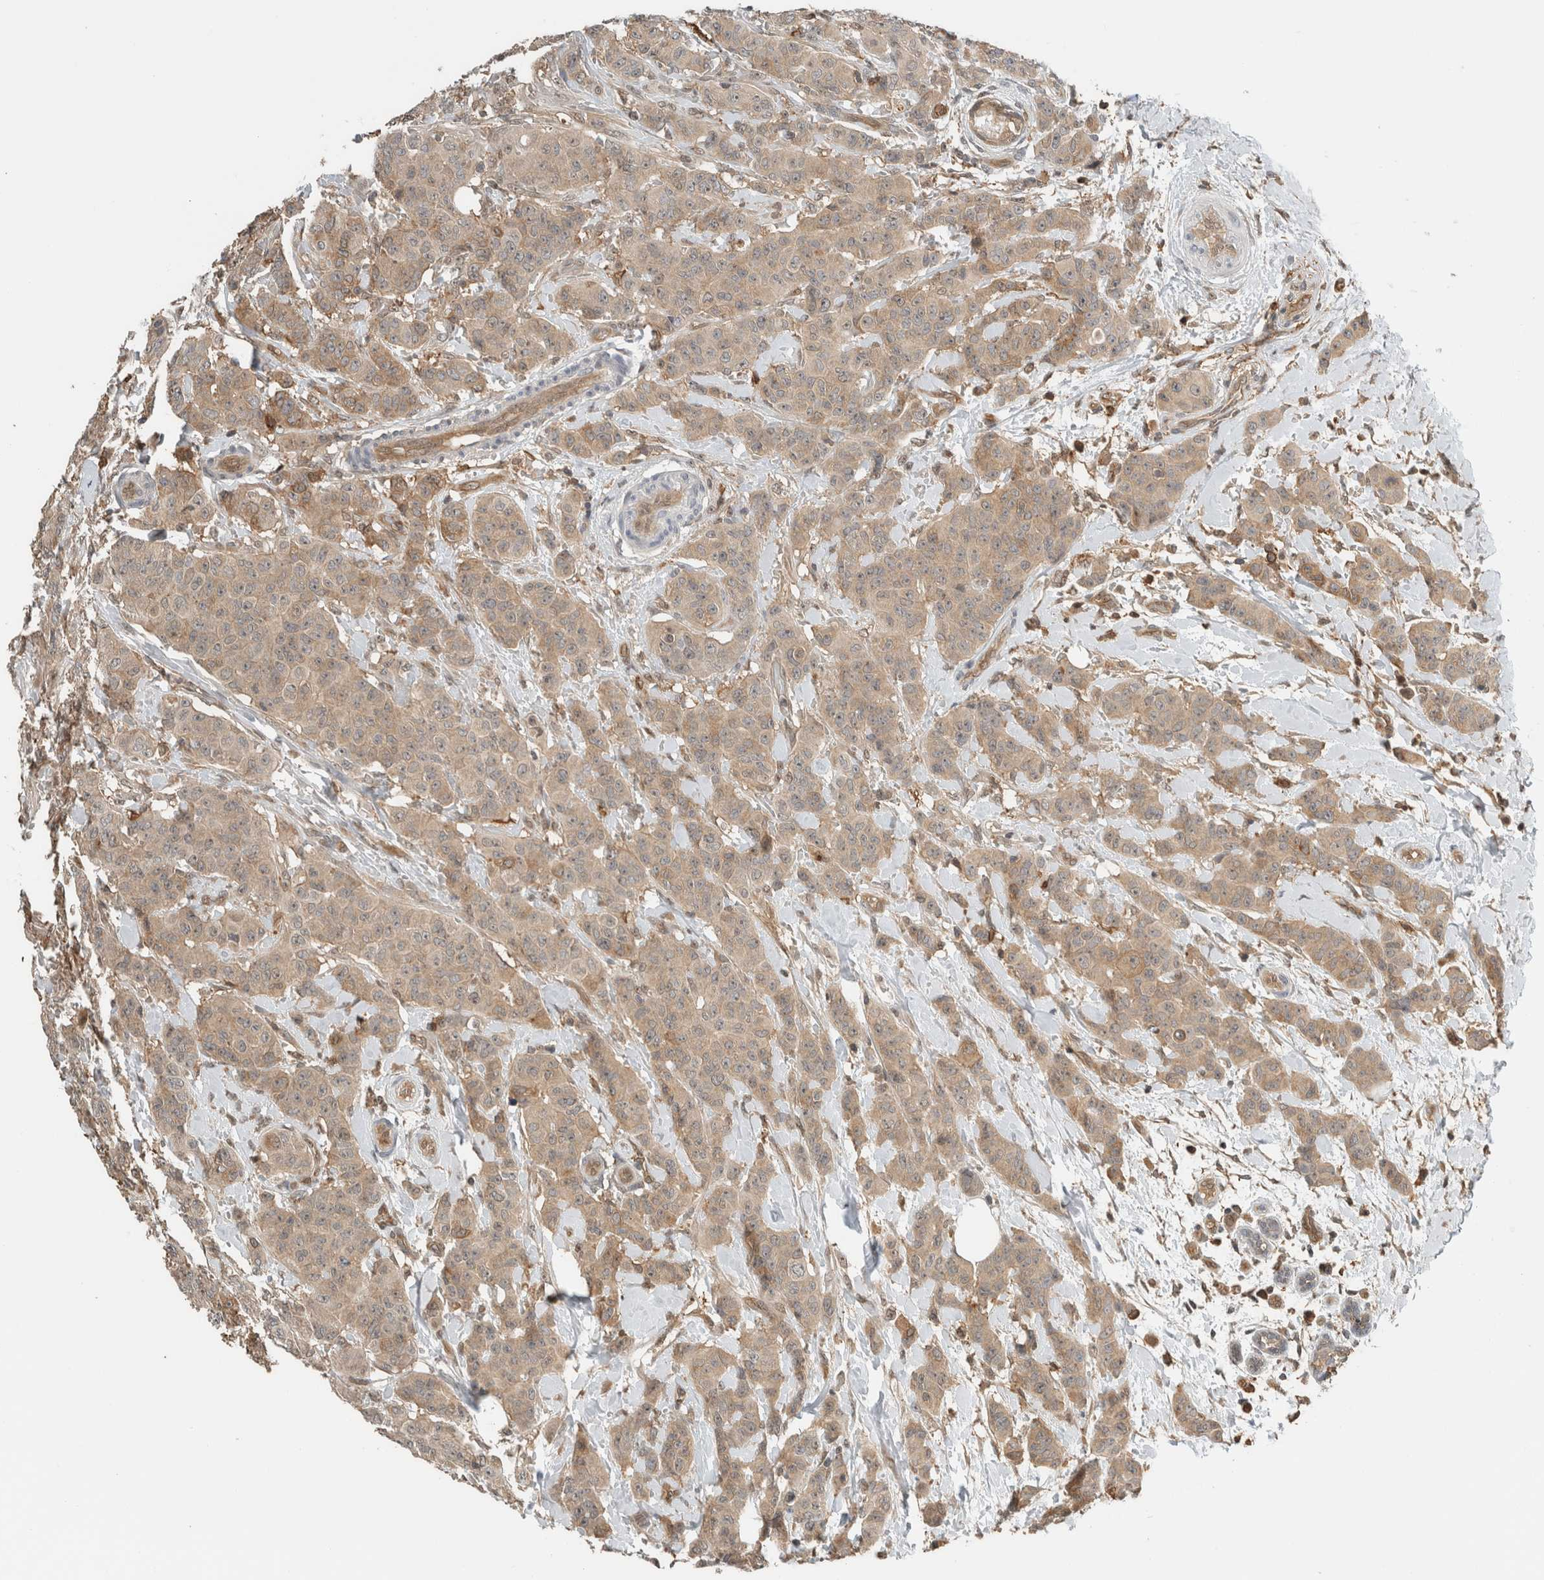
{"staining": {"intensity": "weak", "quantity": "25%-75%", "location": "cytoplasmic/membranous"}, "tissue": "breast cancer", "cell_type": "Tumor cells", "image_type": "cancer", "snomed": [{"axis": "morphology", "description": "Normal tissue, NOS"}, {"axis": "morphology", "description": "Duct carcinoma"}, {"axis": "topography", "description": "Breast"}], "caption": "Immunohistochemical staining of human breast cancer demonstrates weak cytoplasmic/membranous protein staining in approximately 25%-75% of tumor cells.", "gene": "PFDN4", "patient": {"sex": "female", "age": 40}}